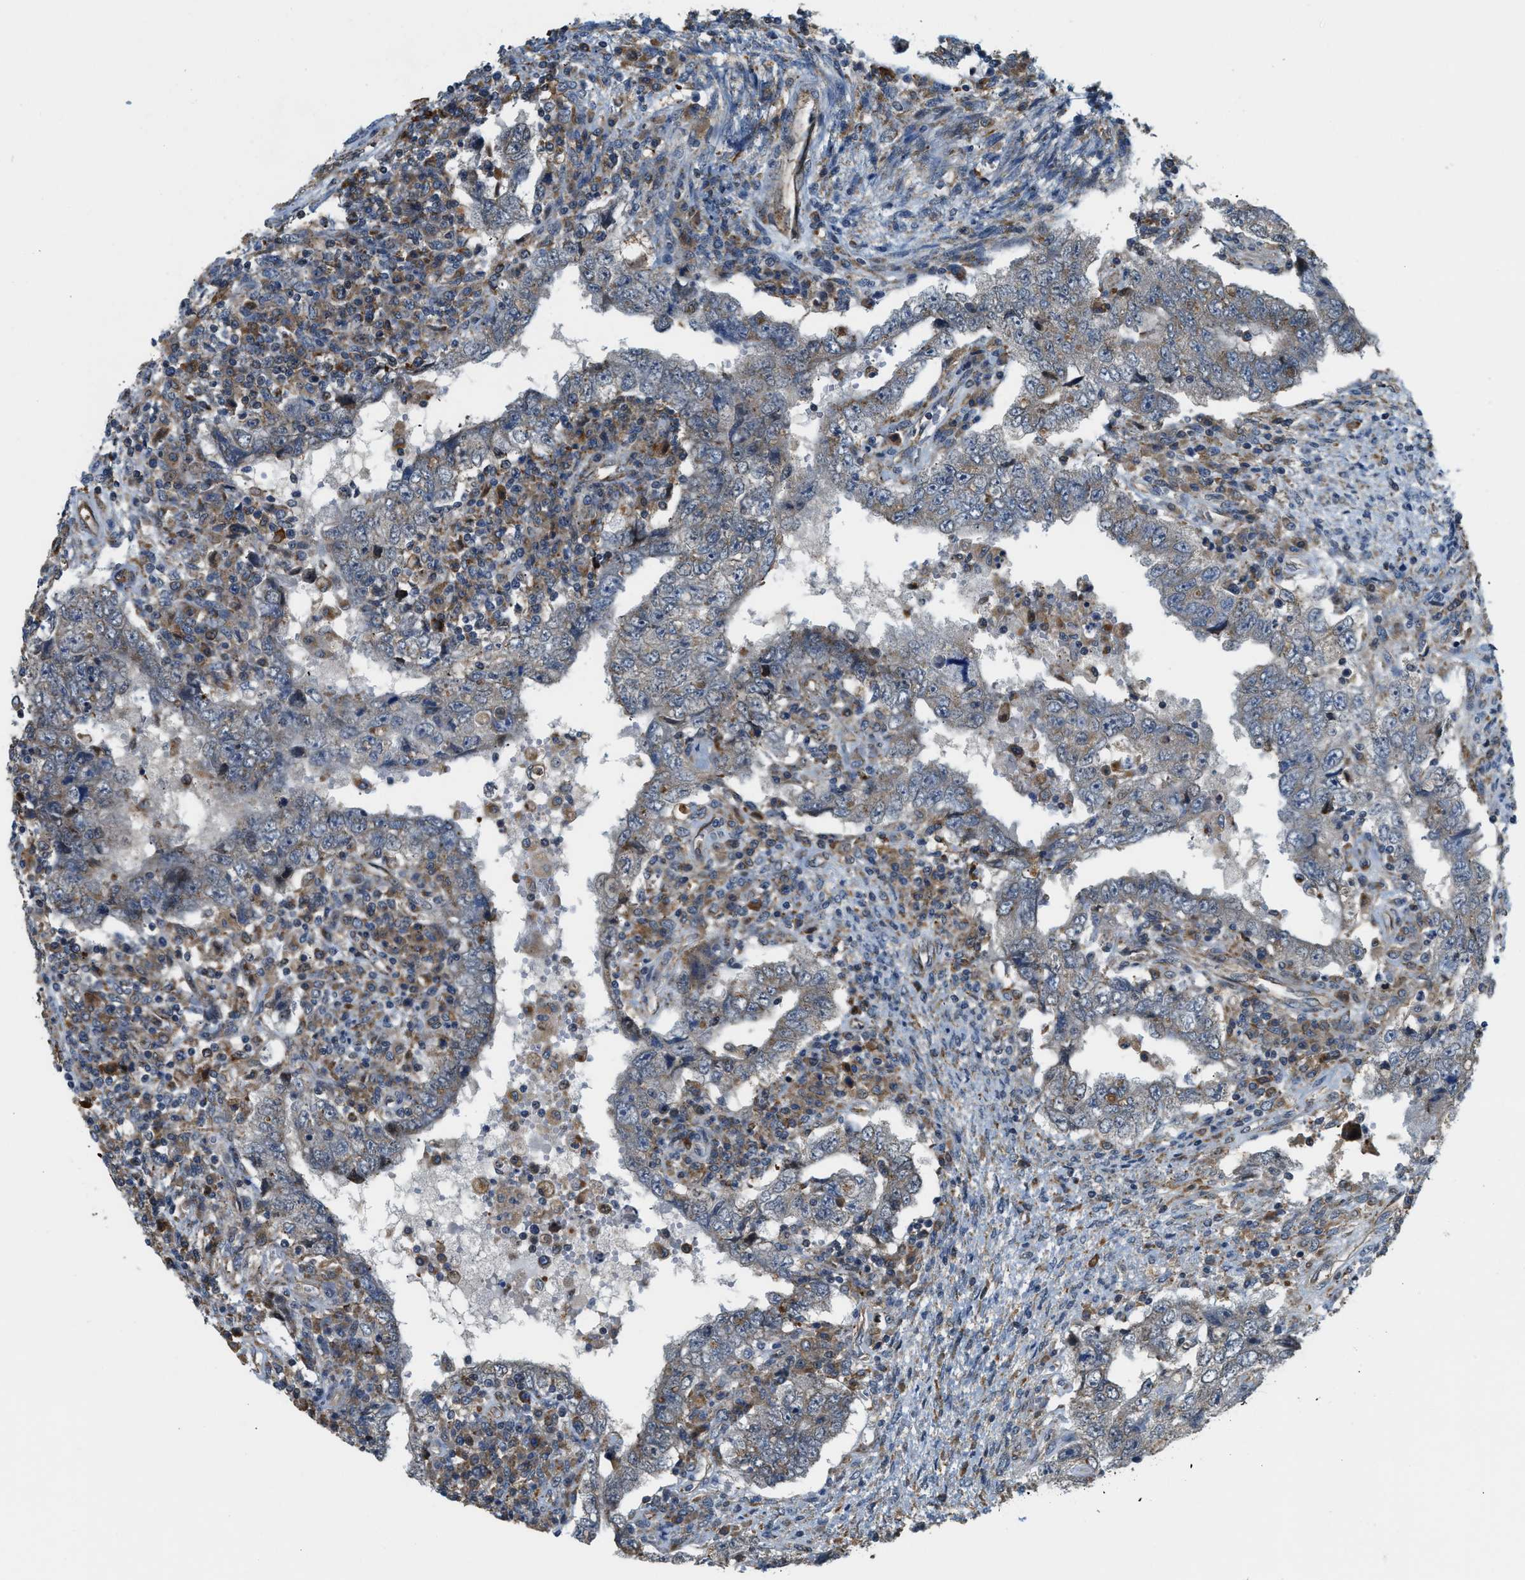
{"staining": {"intensity": "negative", "quantity": "none", "location": "none"}, "tissue": "testis cancer", "cell_type": "Tumor cells", "image_type": "cancer", "snomed": [{"axis": "morphology", "description": "Carcinoma, Embryonal, NOS"}, {"axis": "topography", "description": "Testis"}], "caption": "Photomicrograph shows no protein staining in tumor cells of testis cancer (embryonal carcinoma) tissue.", "gene": "STARD3NL", "patient": {"sex": "male", "age": 26}}